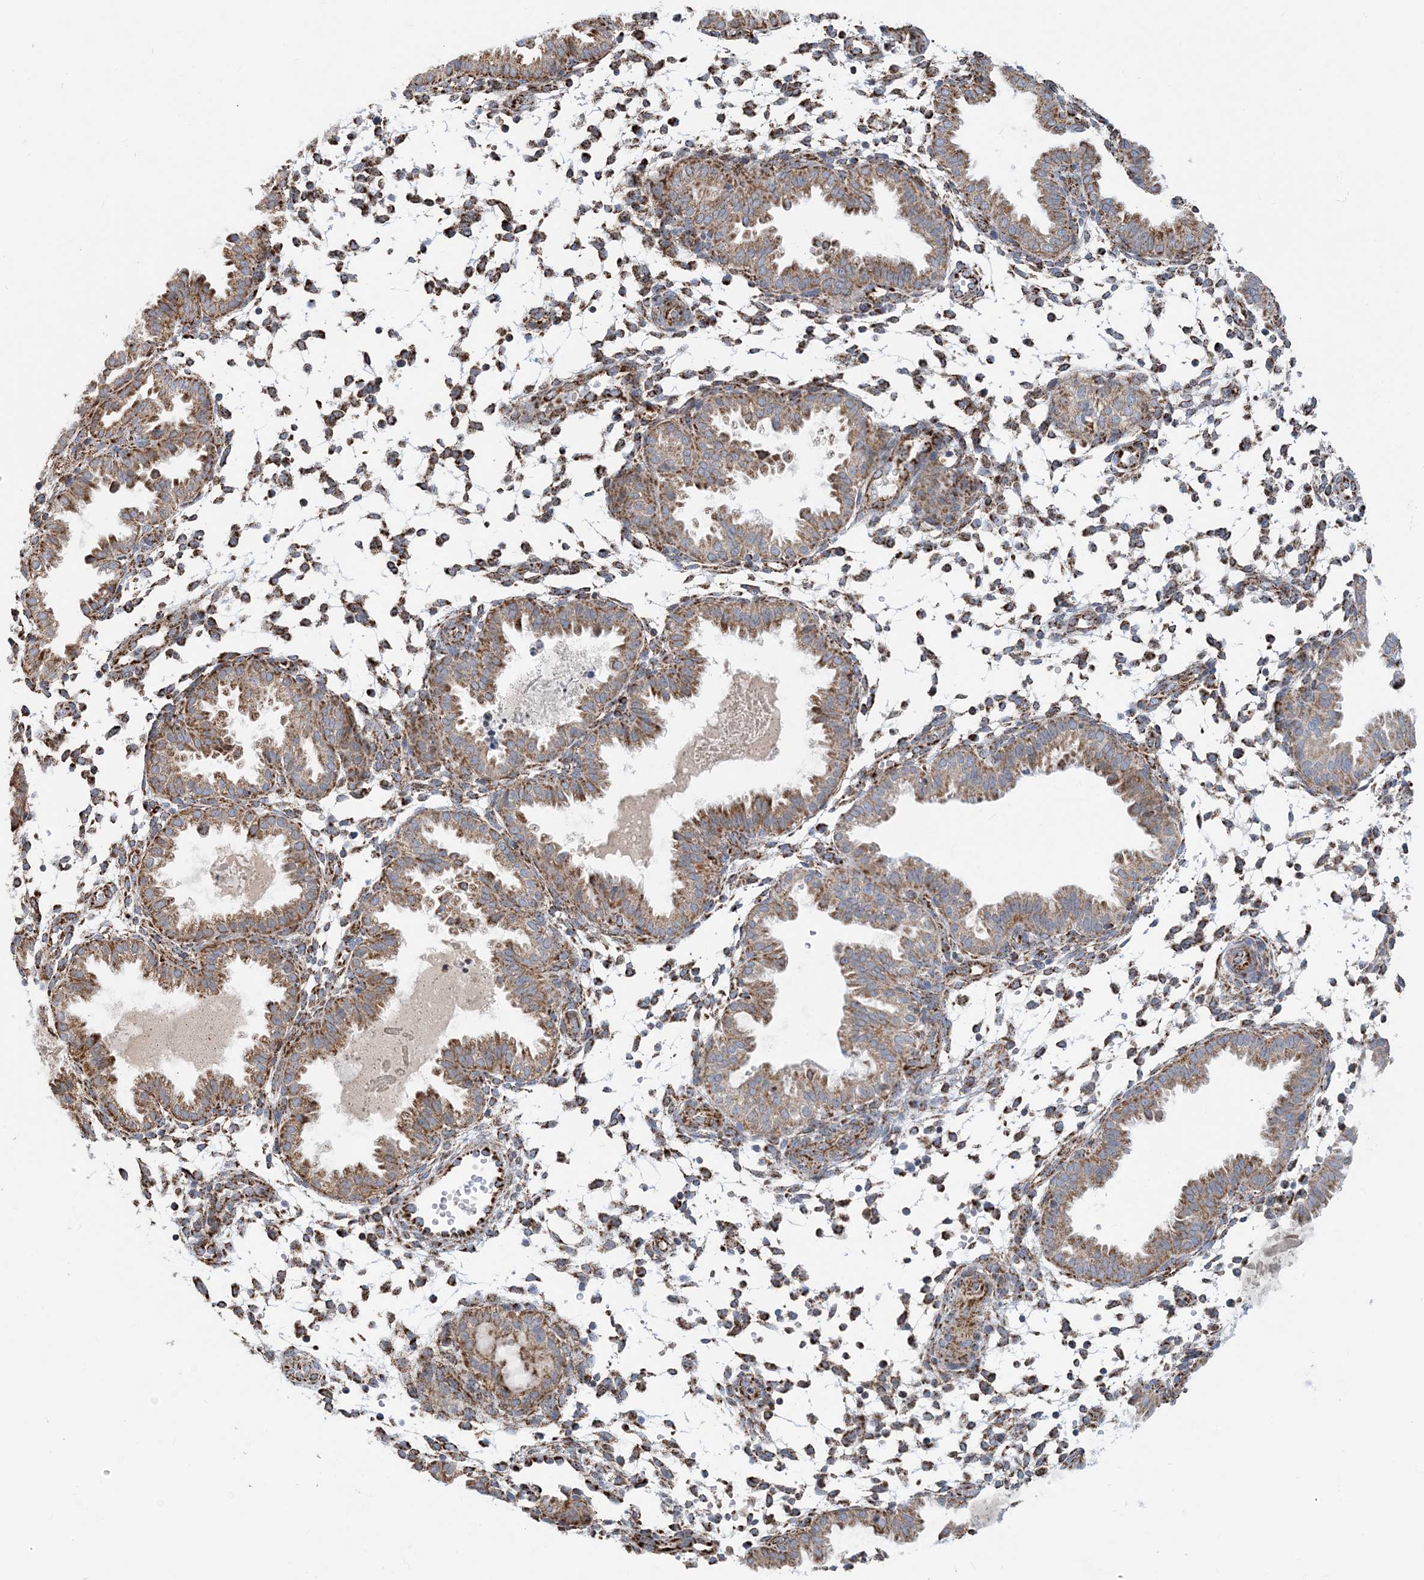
{"staining": {"intensity": "moderate", "quantity": "25%-75%", "location": "cytoplasmic/membranous"}, "tissue": "endometrium", "cell_type": "Cells in endometrial stroma", "image_type": "normal", "snomed": [{"axis": "morphology", "description": "Normal tissue, NOS"}, {"axis": "topography", "description": "Endometrium"}], "caption": "High-magnification brightfield microscopy of unremarkable endometrium stained with DAB (brown) and counterstained with hematoxylin (blue). cells in endometrial stroma exhibit moderate cytoplasmic/membranous staining is appreciated in about25%-75% of cells.", "gene": "PCDHGA1", "patient": {"sex": "female", "age": 33}}